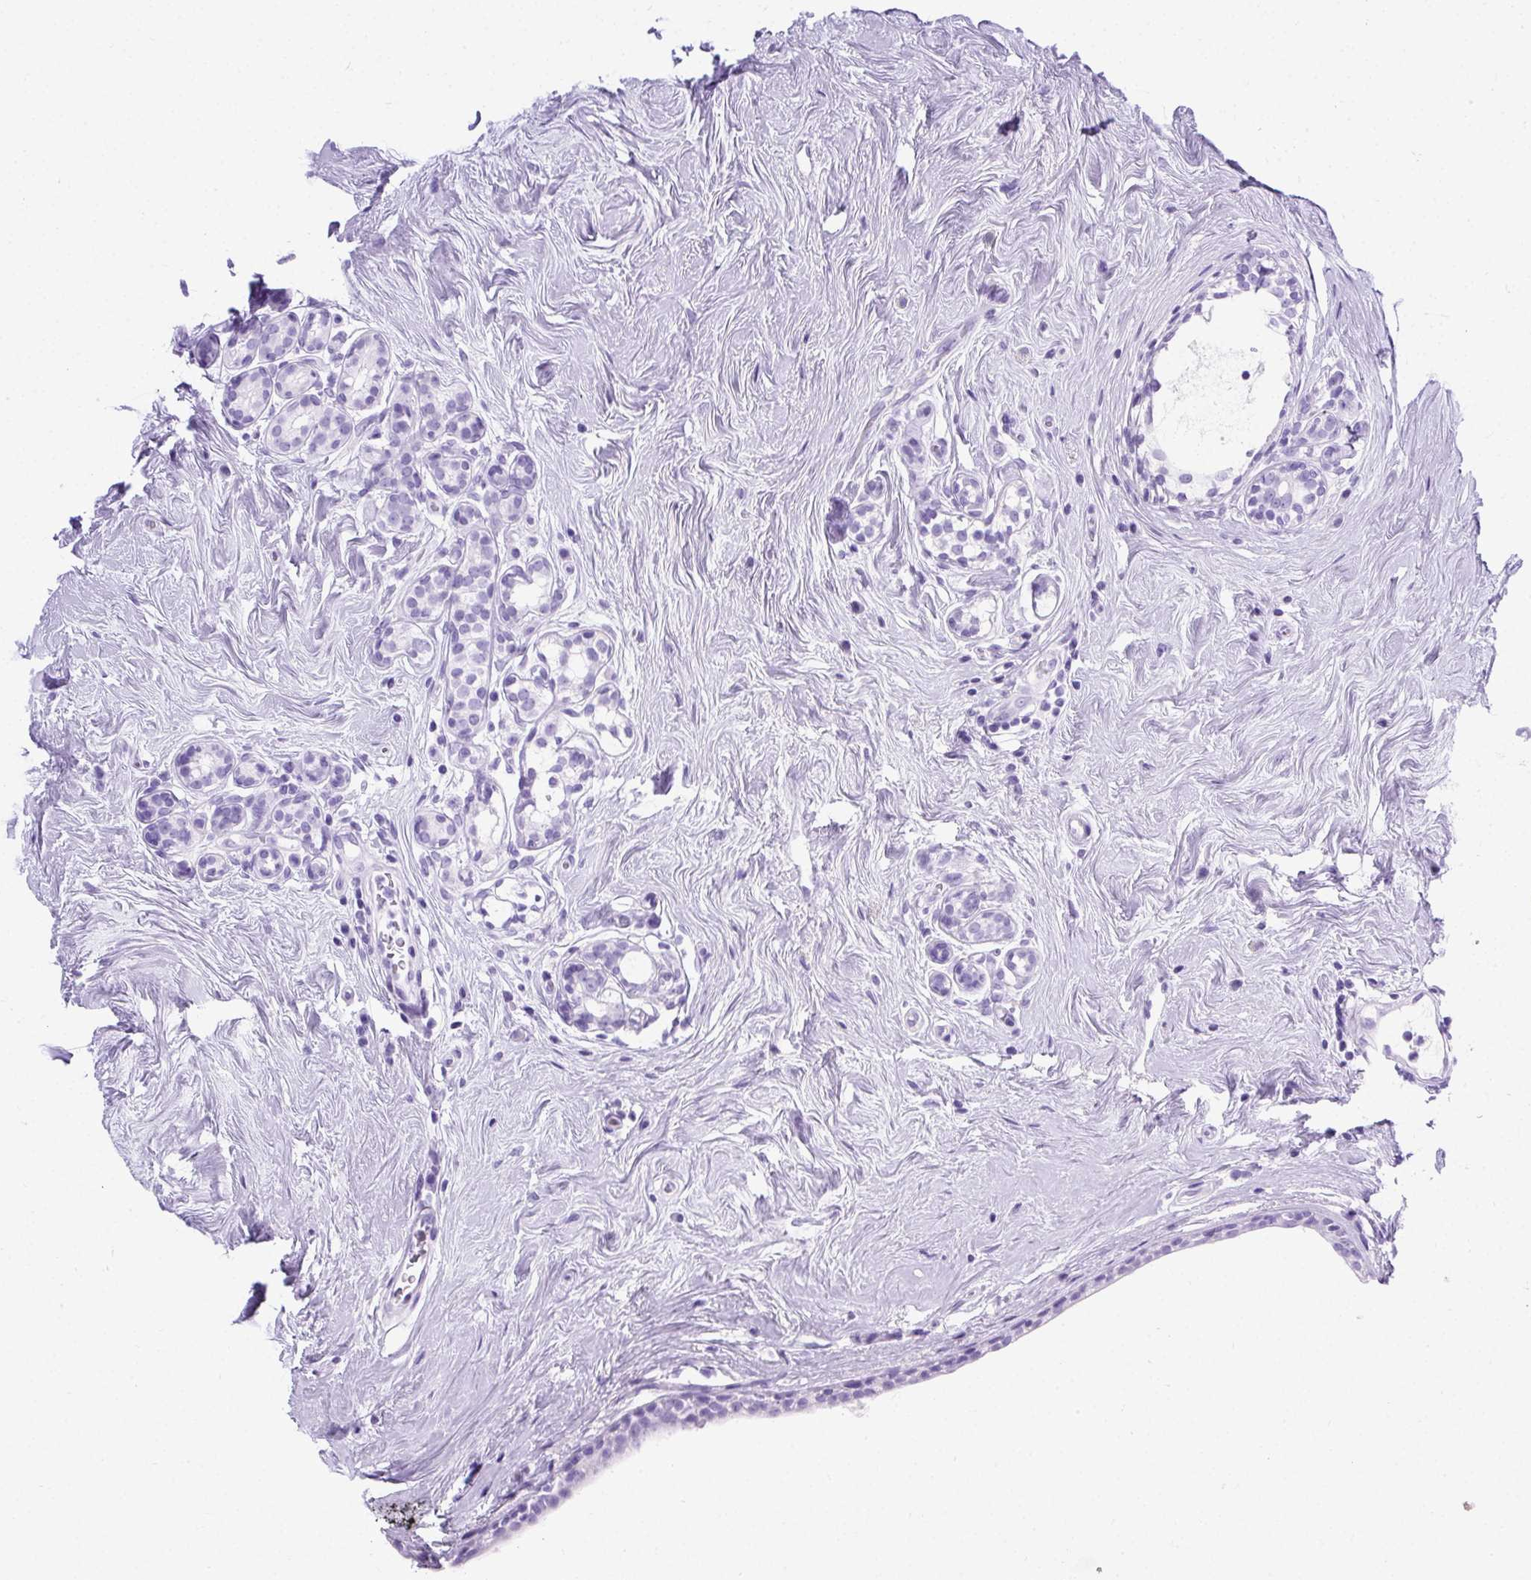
{"staining": {"intensity": "negative", "quantity": "none", "location": "none"}, "tissue": "breast cancer", "cell_type": "Tumor cells", "image_type": "cancer", "snomed": [{"axis": "morphology", "description": "Lobular carcinoma"}, {"axis": "topography", "description": "Breast"}], "caption": "Tumor cells are negative for protein expression in human breast lobular carcinoma. Nuclei are stained in blue.", "gene": "PVALB", "patient": {"sex": "female", "age": 58}}